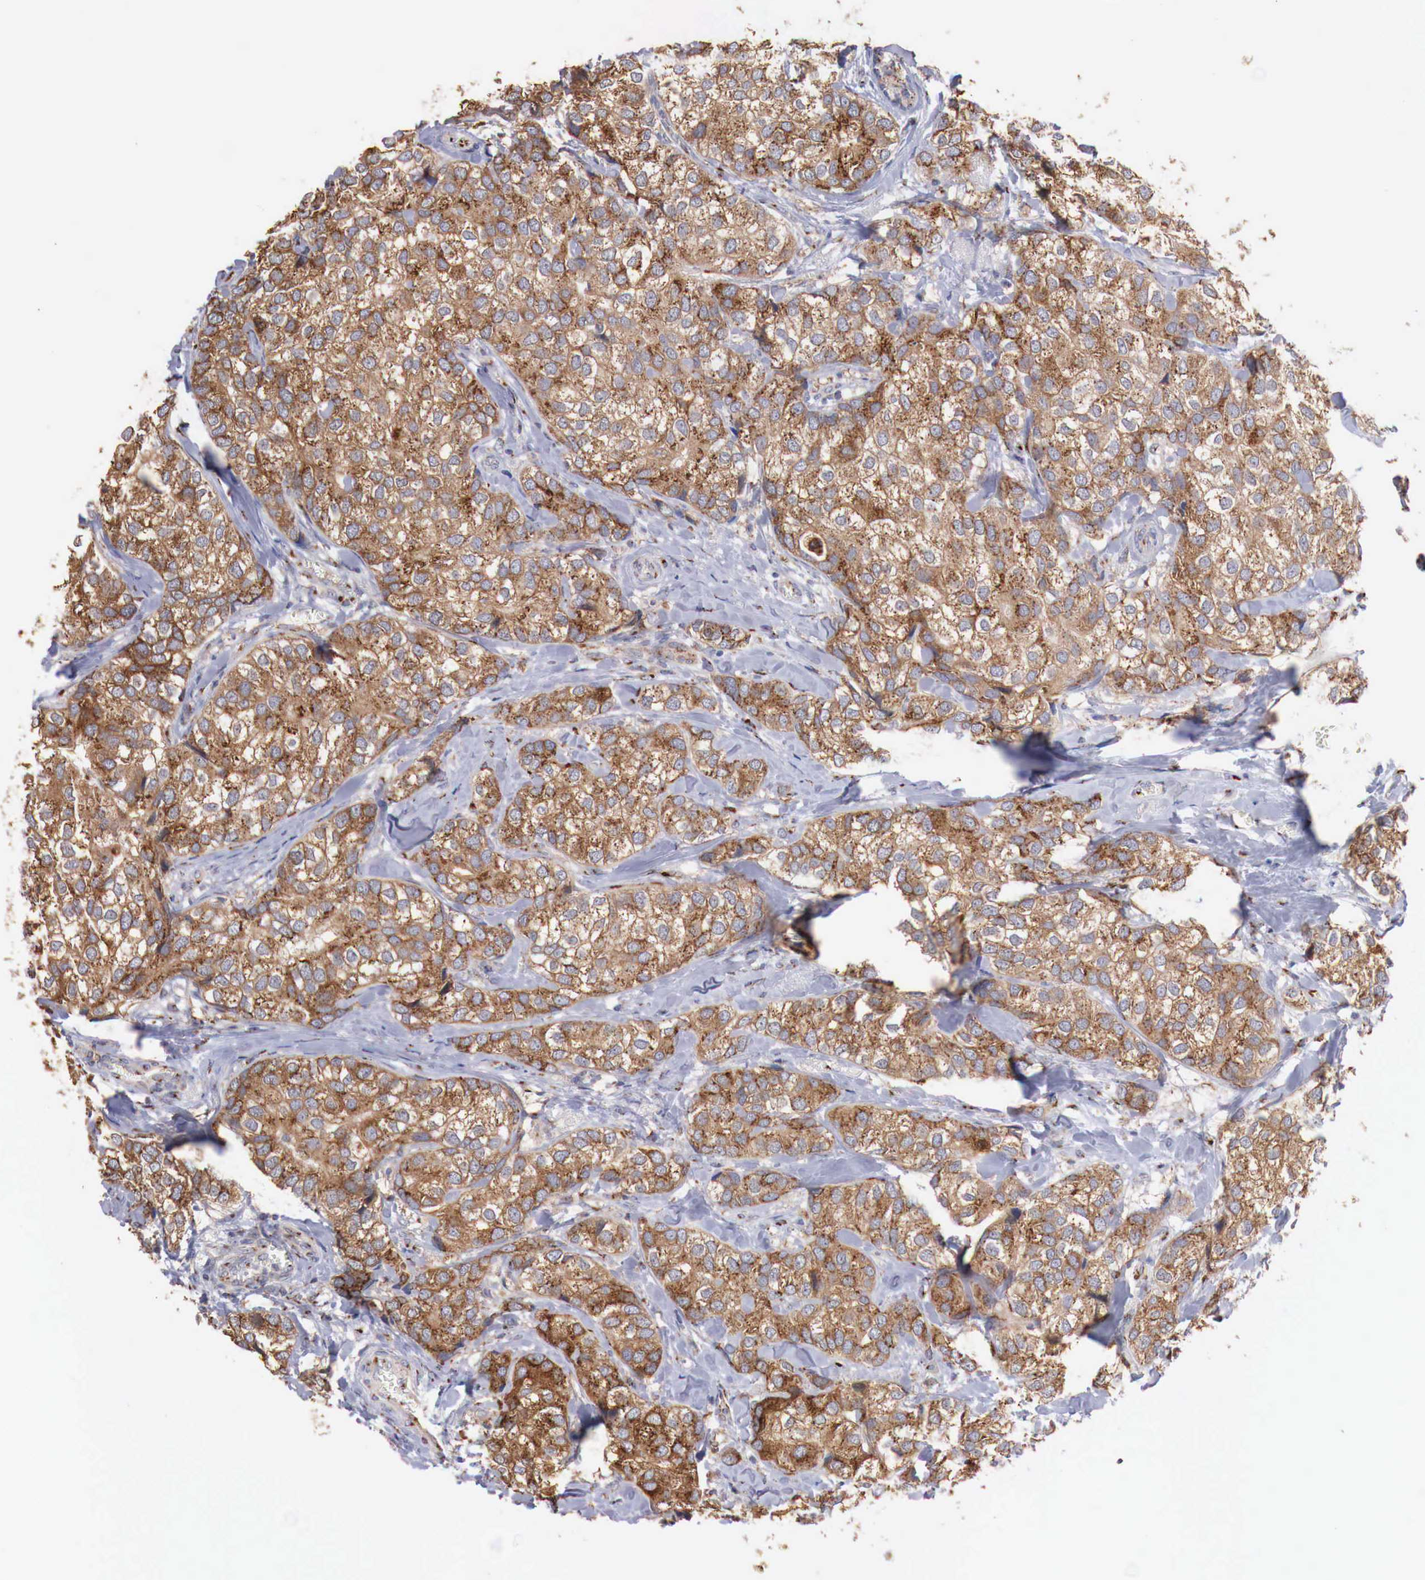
{"staining": {"intensity": "moderate", "quantity": ">75%", "location": "cytoplasmic/membranous"}, "tissue": "breast cancer", "cell_type": "Tumor cells", "image_type": "cancer", "snomed": [{"axis": "morphology", "description": "Duct carcinoma"}, {"axis": "topography", "description": "Breast"}], "caption": "DAB (3,3'-diaminobenzidine) immunohistochemical staining of human infiltrating ductal carcinoma (breast) shows moderate cytoplasmic/membranous protein expression in about >75% of tumor cells. (Stains: DAB in brown, nuclei in blue, Microscopy: brightfield microscopy at high magnification).", "gene": "SYAP1", "patient": {"sex": "female", "age": 68}}